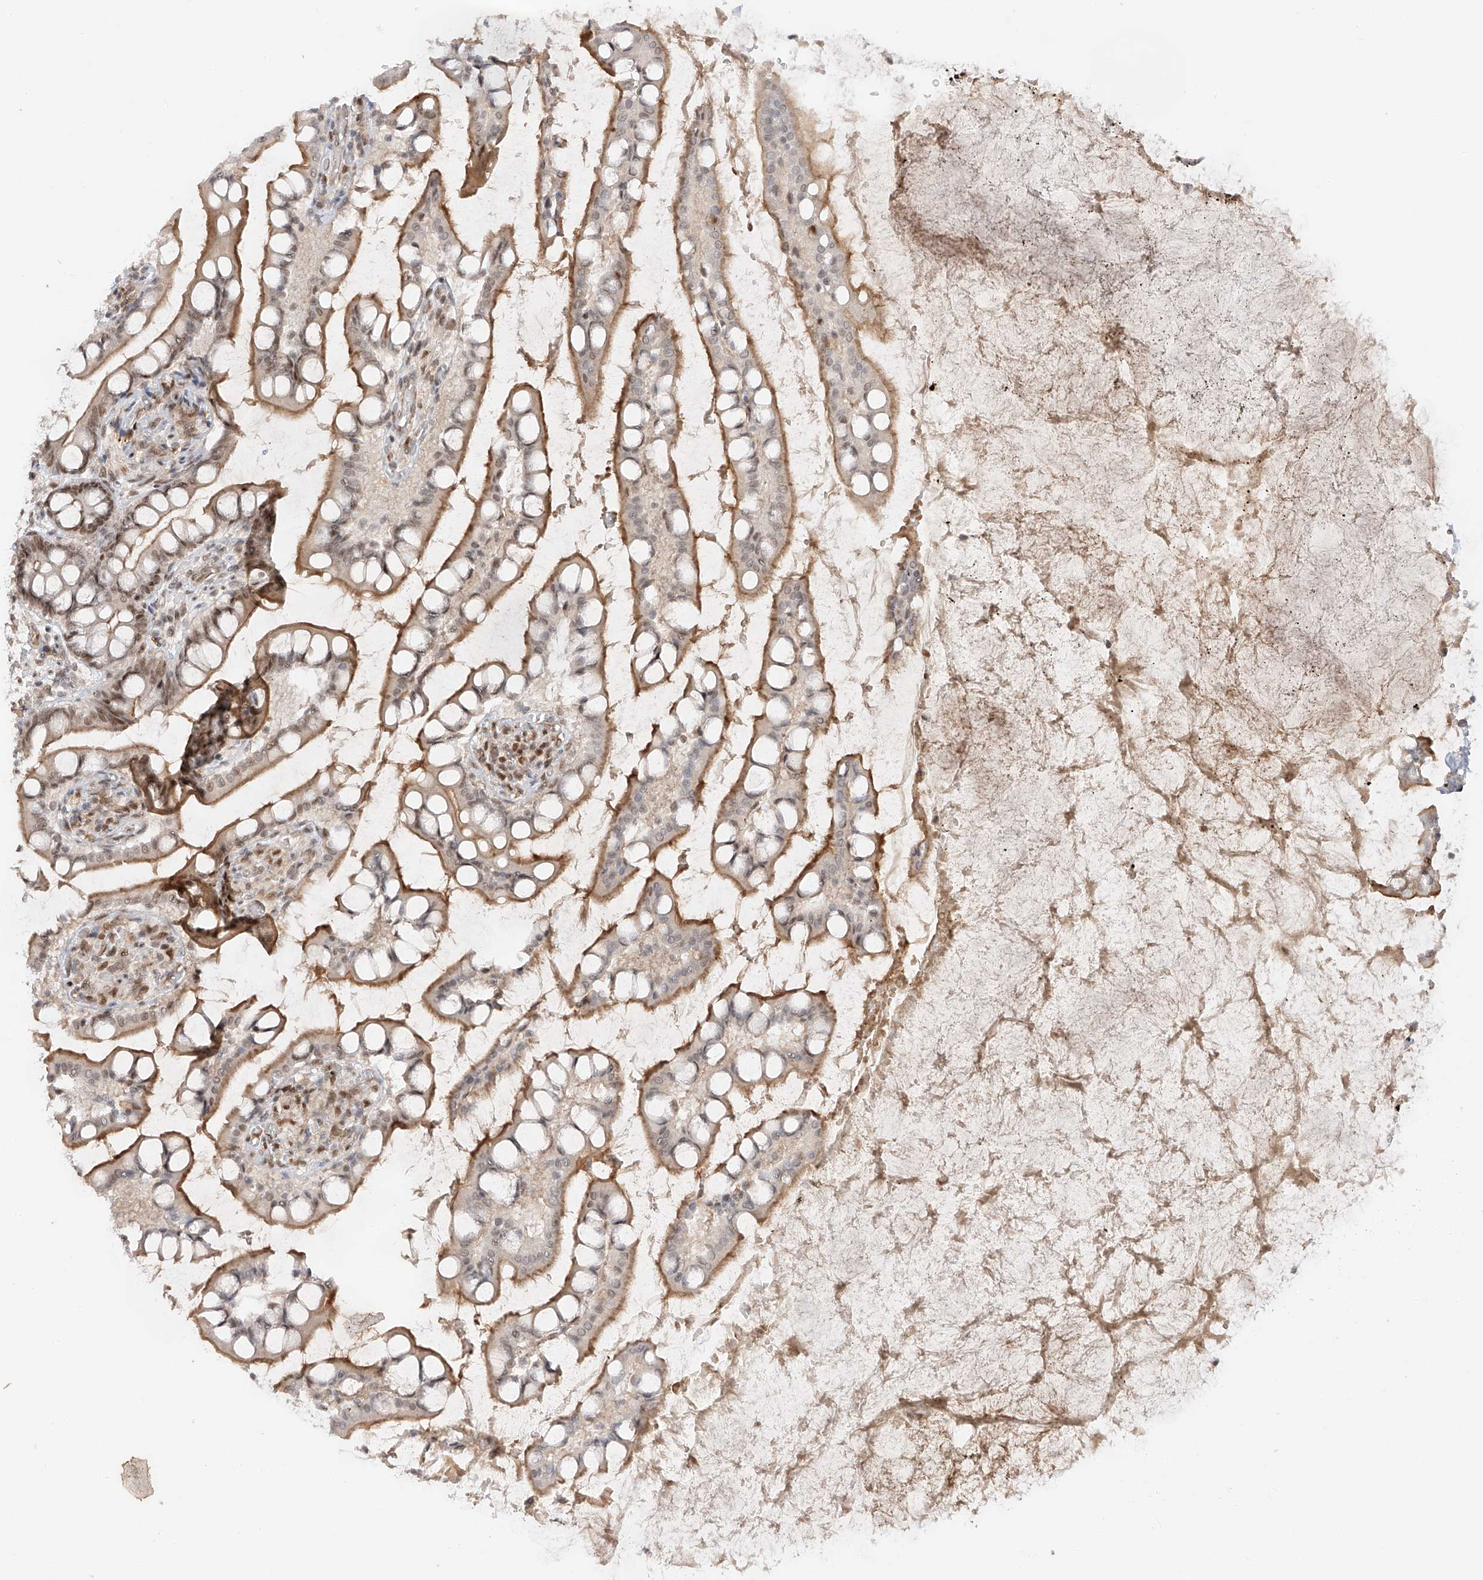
{"staining": {"intensity": "strong", "quantity": ">75%", "location": "cytoplasmic/membranous,nuclear"}, "tissue": "small intestine", "cell_type": "Glandular cells", "image_type": "normal", "snomed": [{"axis": "morphology", "description": "Normal tissue, NOS"}, {"axis": "topography", "description": "Small intestine"}], "caption": "About >75% of glandular cells in benign human small intestine display strong cytoplasmic/membranous,nuclear protein staining as visualized by brown immunohistochemical staining.", "gene": "POGK", "patient": {"sex": "male", "age": 52}}